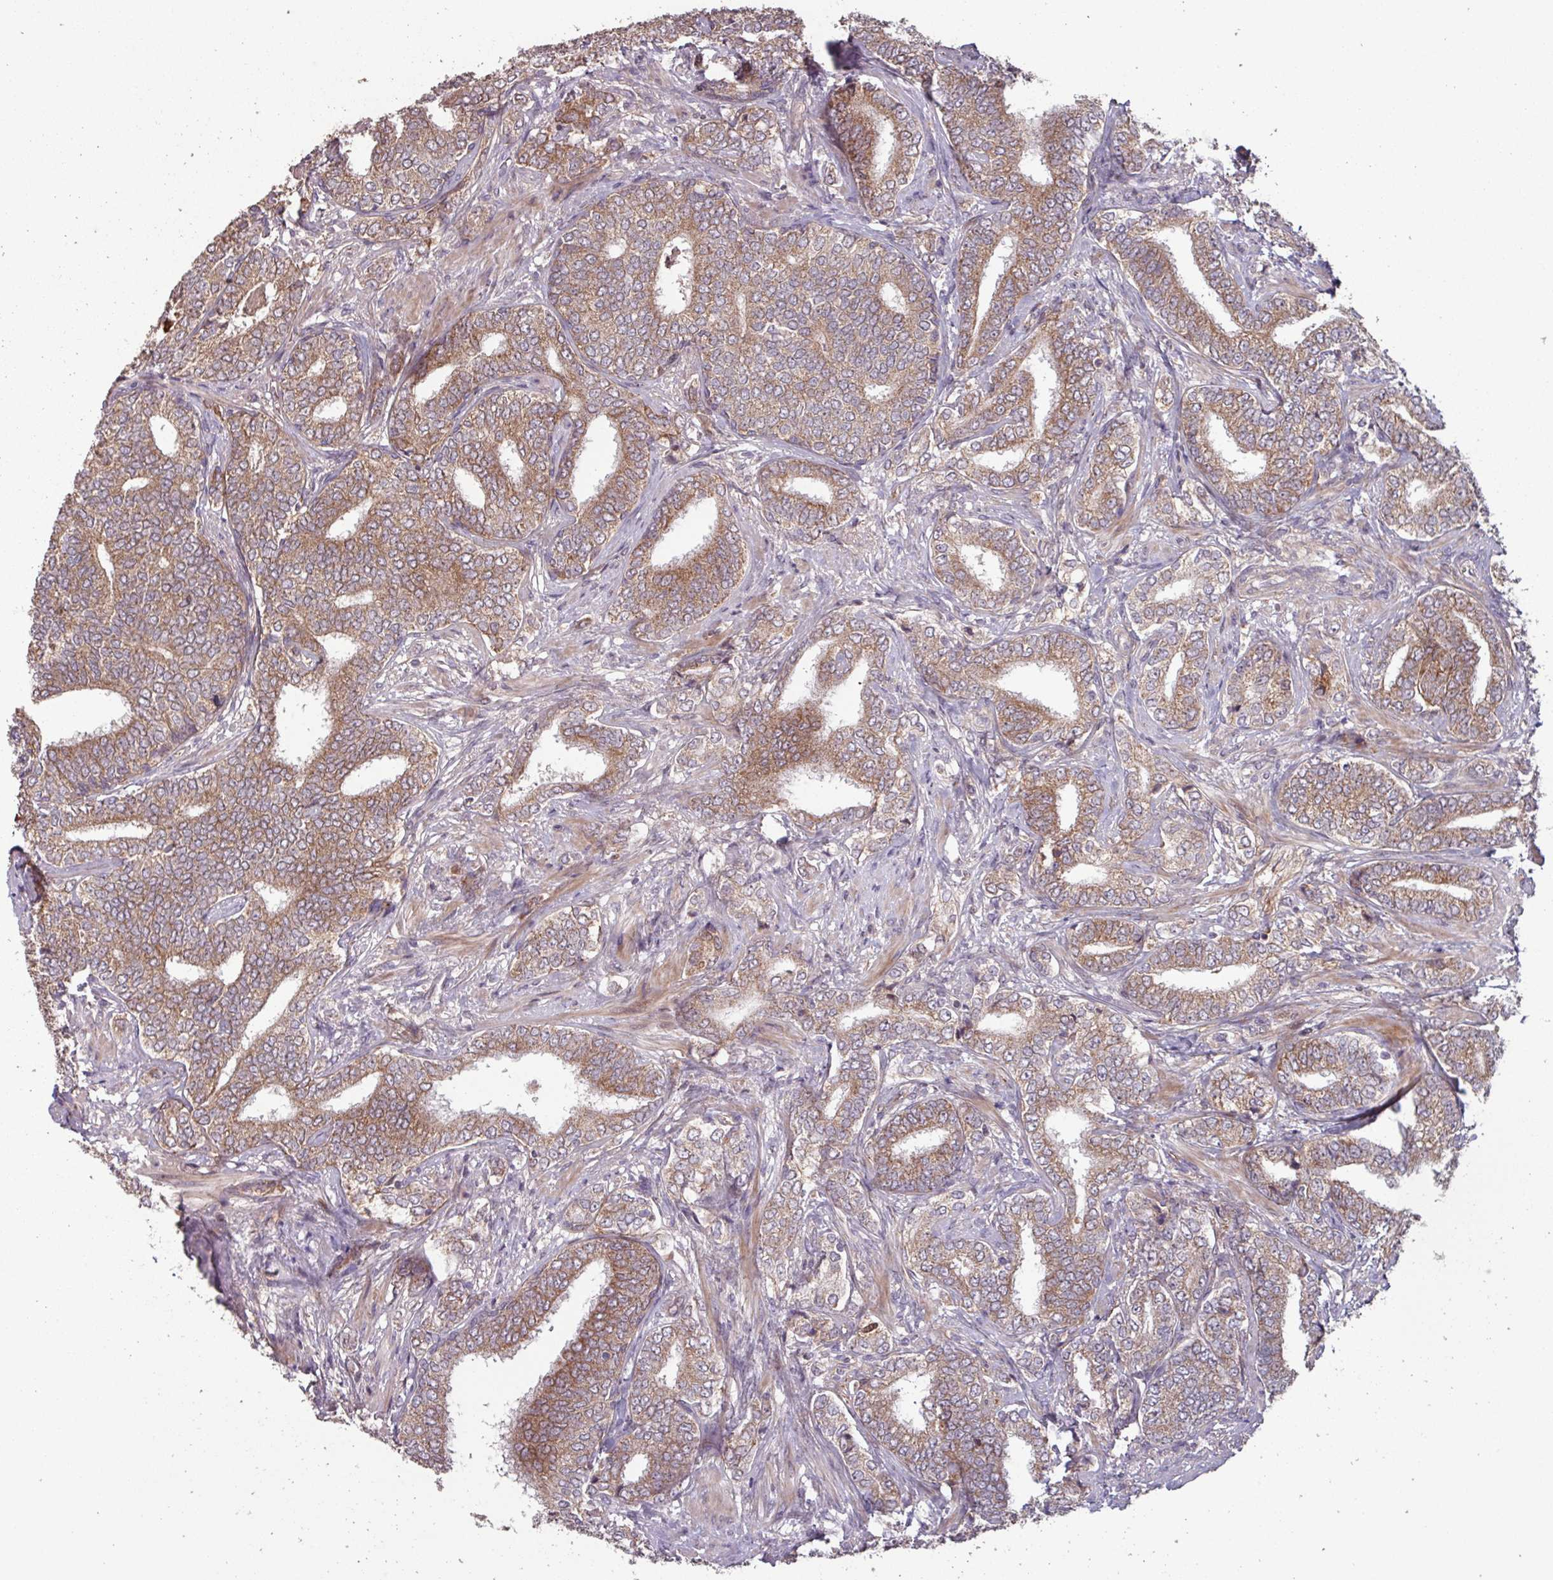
{"staining": {"intensity": "moderate", "quantity": ">75%", "location": "cytoplasmic/membranous"}, "tissue": "prostate cancer", "cell_type": "Tumor cells", "image_type": "cancer", "snomed": [{"axis": "morphology", "description": "Adenocarcinoma, High grade"}, {"axis": "topography", "description": "Prostate"}], "caption": "An immunohistochemistry photomicrograph of neoplastic tissue is shown. Protein staining in brown shows moderate cytoplasmic/membranous positivity in prostate cancer (high-grade adenocarcinoma) within tumor cells.", "gene": "TMEM88", "patient": {"sex": "male", "age": 72}}